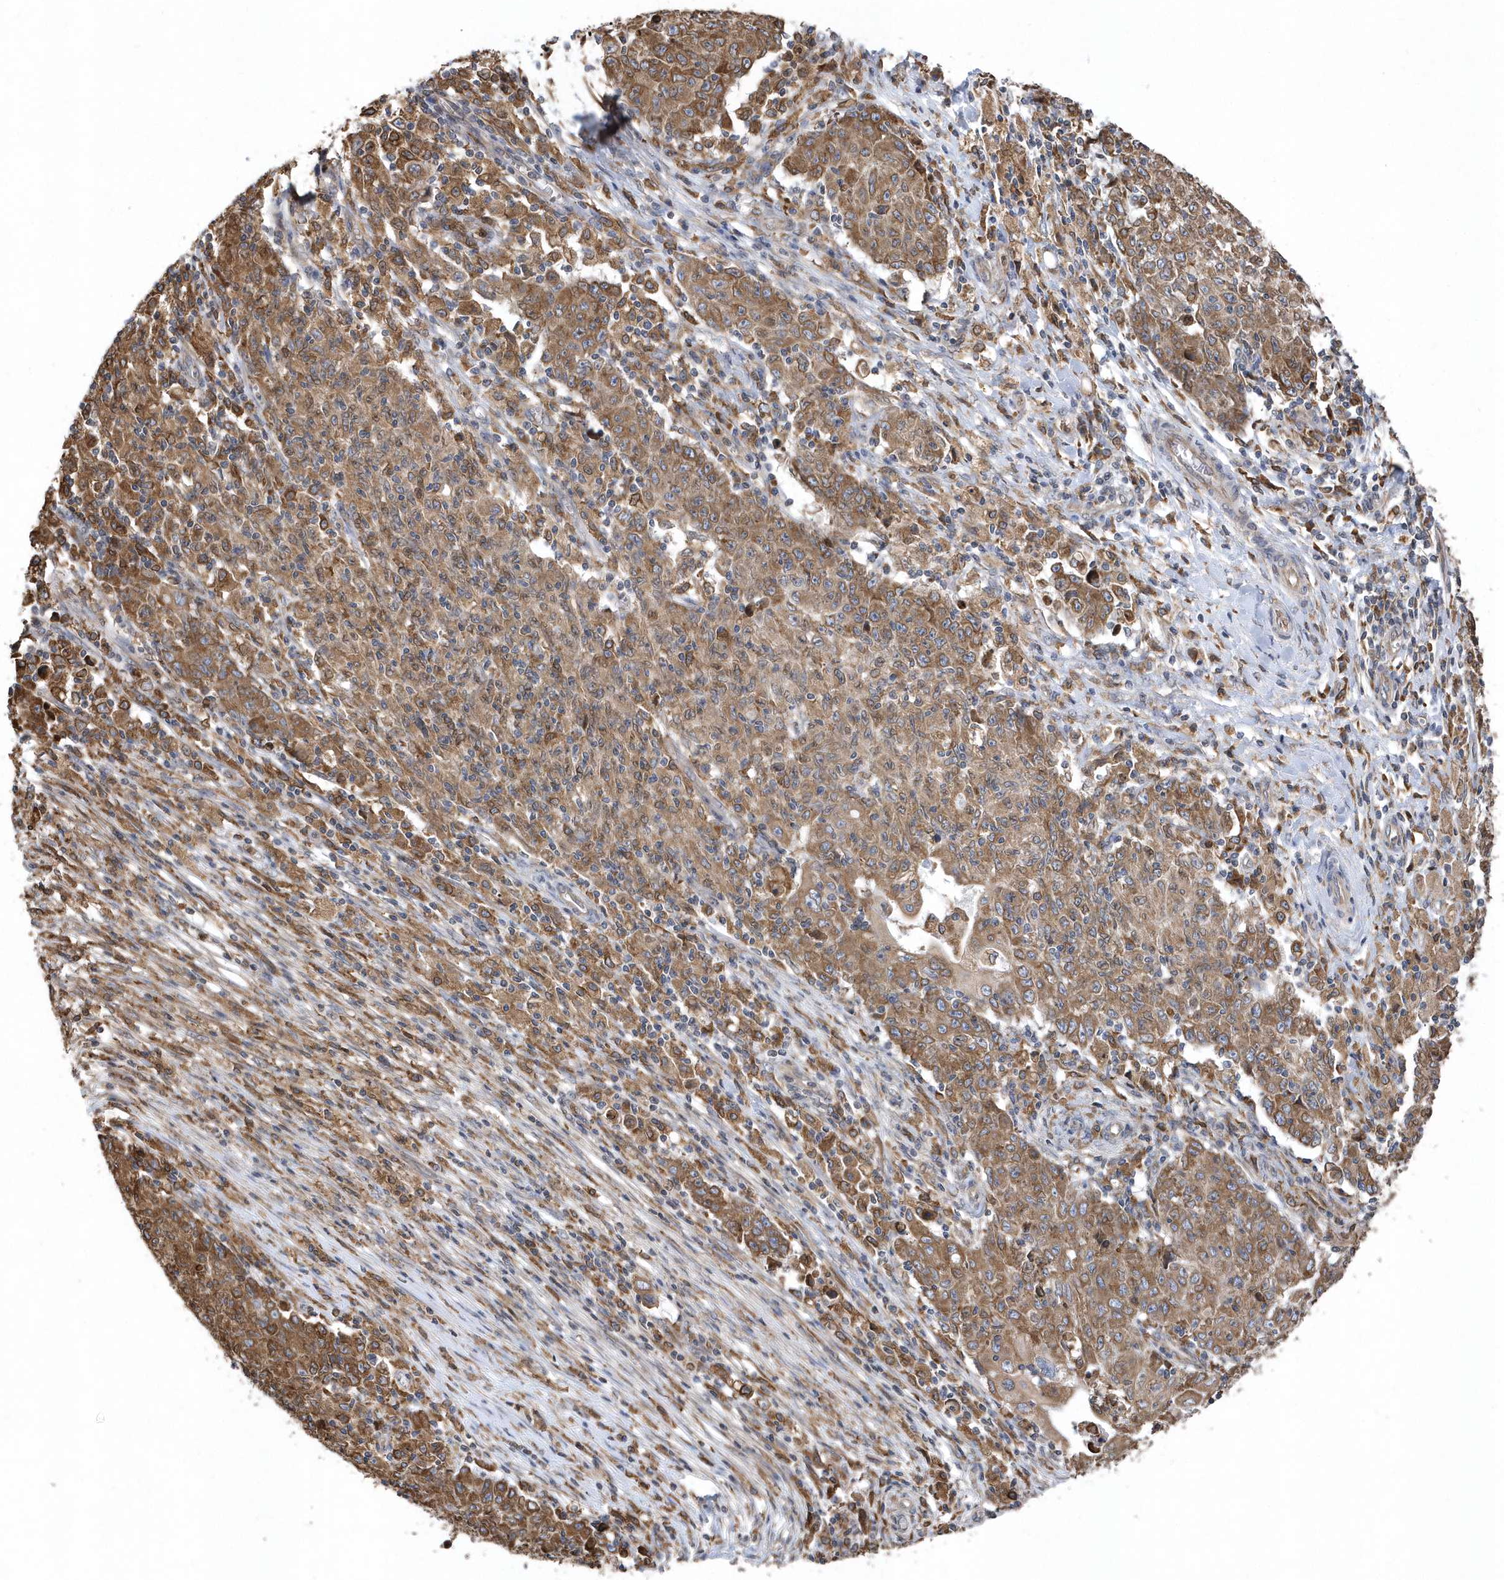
{"staining": {"intensity": "moderate", "quantity": ">75%", "location": "cytoplasmic/membranous"}, "tissue": "ovarian cancer", "cell_type": "Tumor cells", "image_type": "cancer", "snomed": [{"axis": "morphology", "description": "Carcinoma, endometroid"}, {"axis": "topography", "description": "Ovary"}], "caption": "Human ovarian endometroid carcinoma stained for a protein (brown) reveals moderate cytoplasmic/membranous positive positivity in about >75% of tumor cells.", "gene": "VAMP7", "patient": {"sex": "female", "age": 42}}